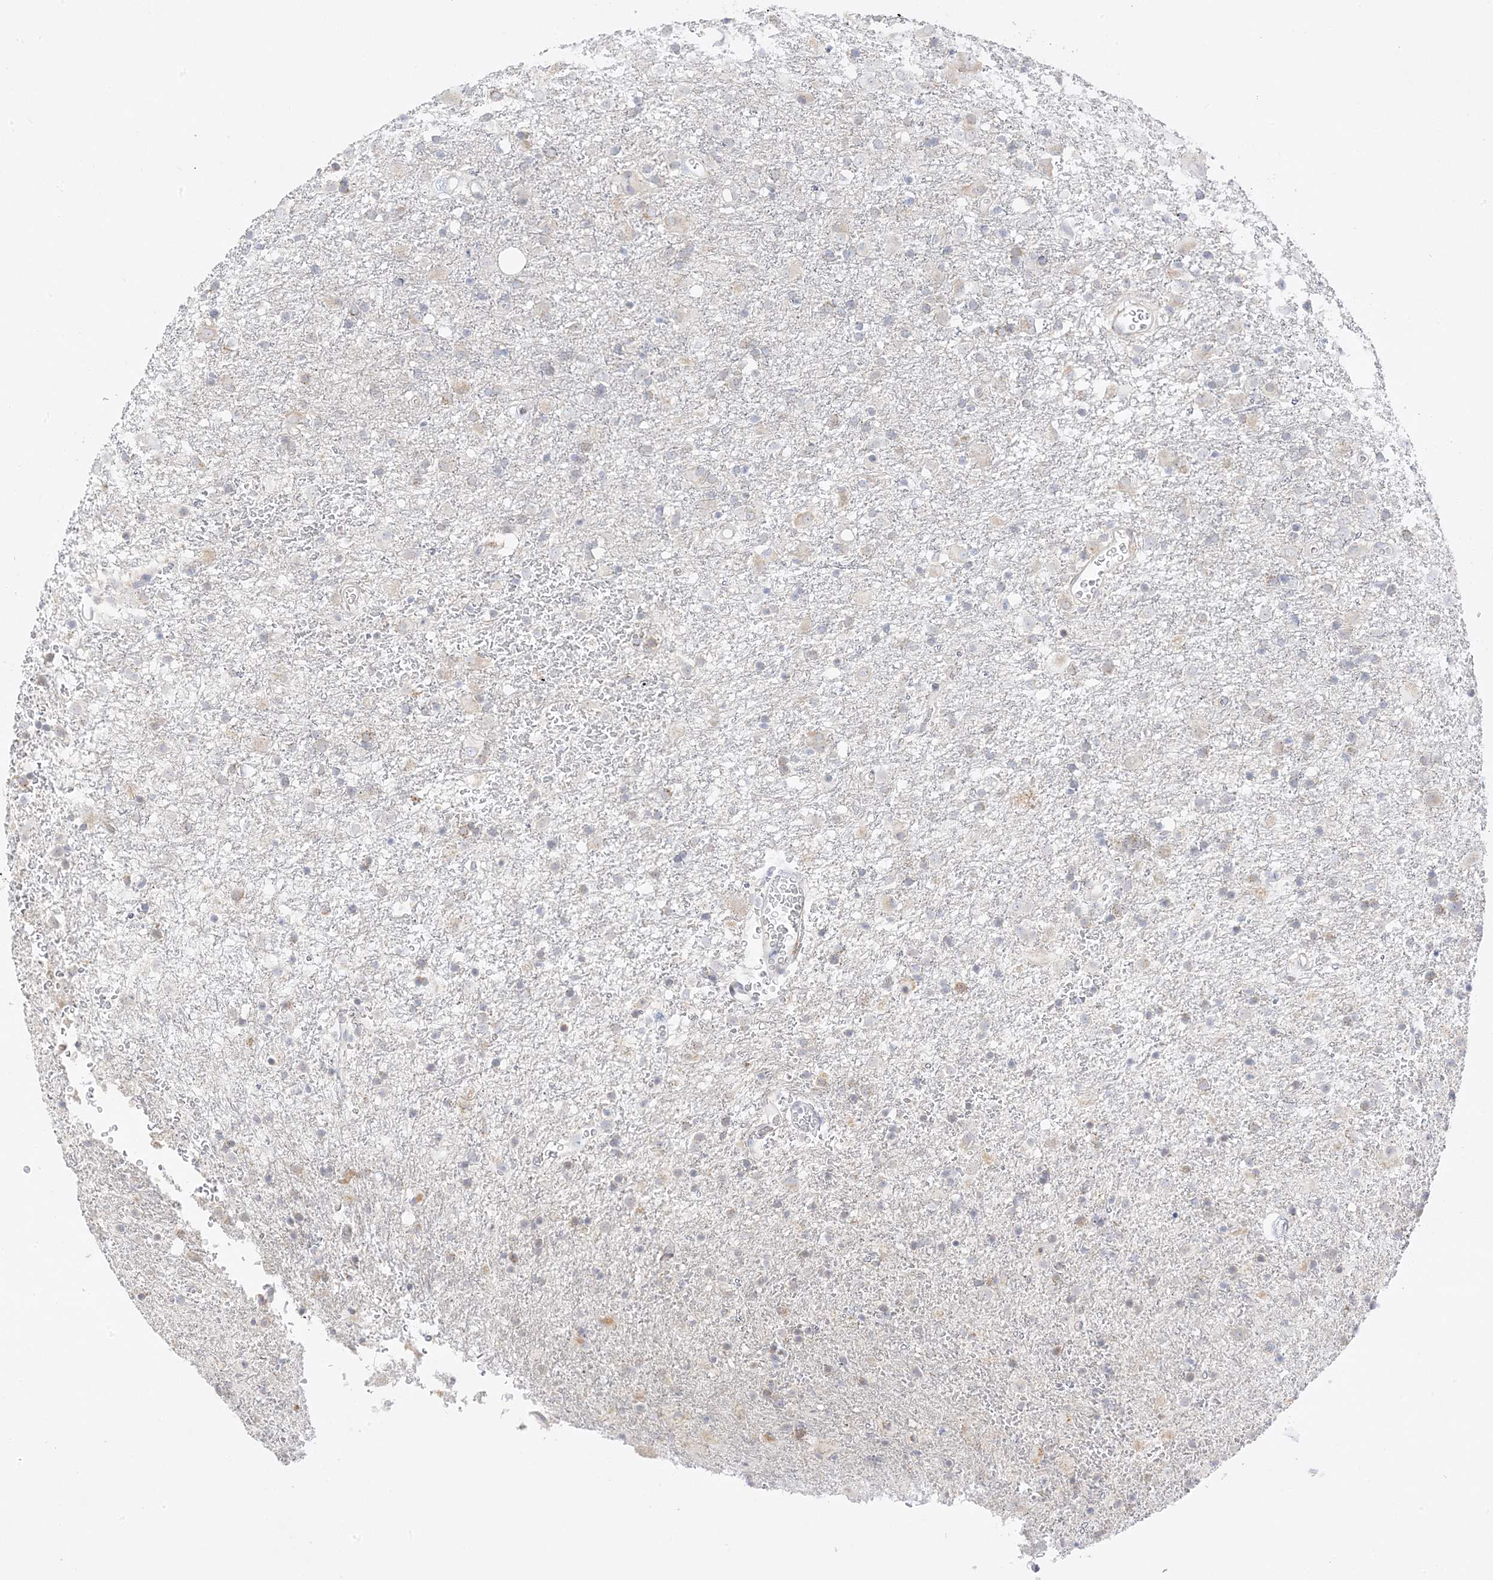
{"staining": {"intensity": "negative", "quantity": "none", "location": "none"}, "tissue": "glioma", "cell_type": "Tumor cells", "image_type": "cancer", "snomed": [{"axis": "morphology", "description": "Glioma, malignant, Low grade"}, {"axis": "topography", "description": "Brain"}], "caption": "Protein analysis of low-grade glioma (malignant) displays no significant staining in tumor cells.", "gene": "C2CD2", "patient": {"sex": "male", "age": 65}}